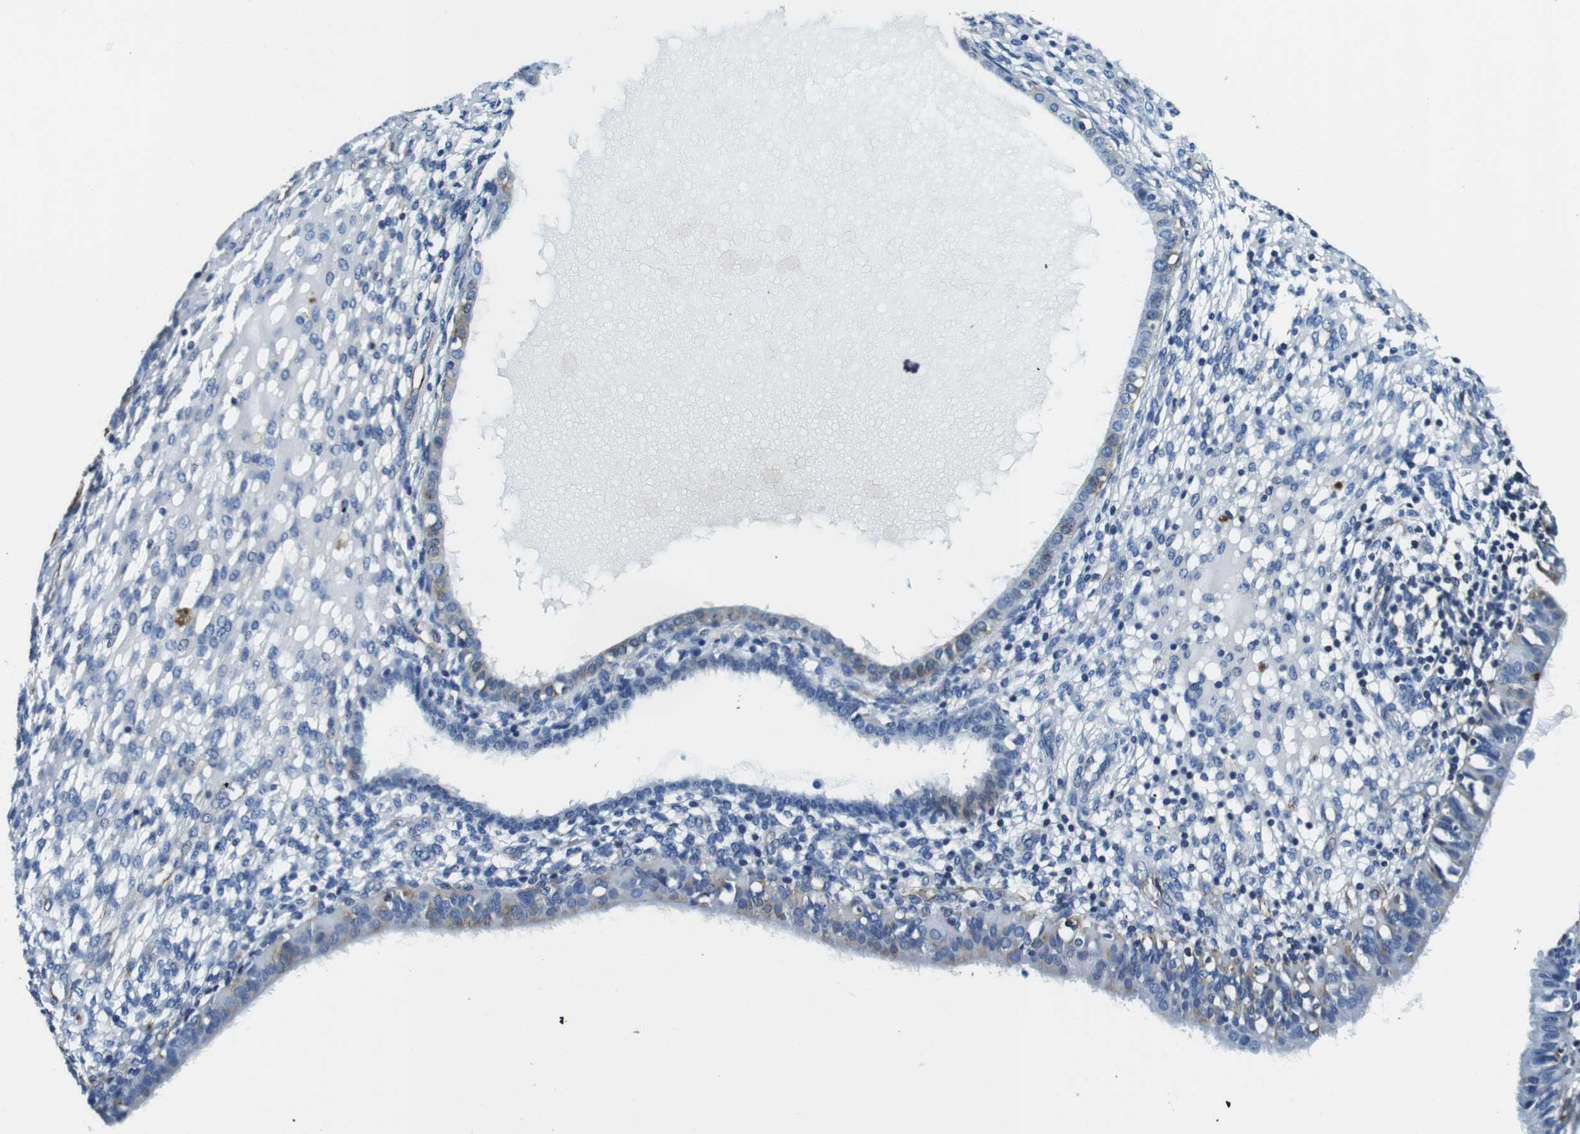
{"staining": {"intensity": "negative", "quantity": "none", "location": "none"}, "tissue": "endometrium", "cell_type": "Cells in endometrial stroma", "image_type": "normal", "snomed": [{"axis": "morphology", "description": "Normal tissue, NOS"}, {"axis": "topography", "description": "Endometrium"}], "caption": "Immunohistochemistry of unremarkable endometrium displays no staining in cells in endometrial stroma. (Stains: DAB (3,3'-diaminobenzidine) immunohistochemistry with hematoxylin counter stain, Microscopy: brightfield microscopy at high magnification).", "gene": "GJE1", "patient": {"sex": "female", "age": 61}}